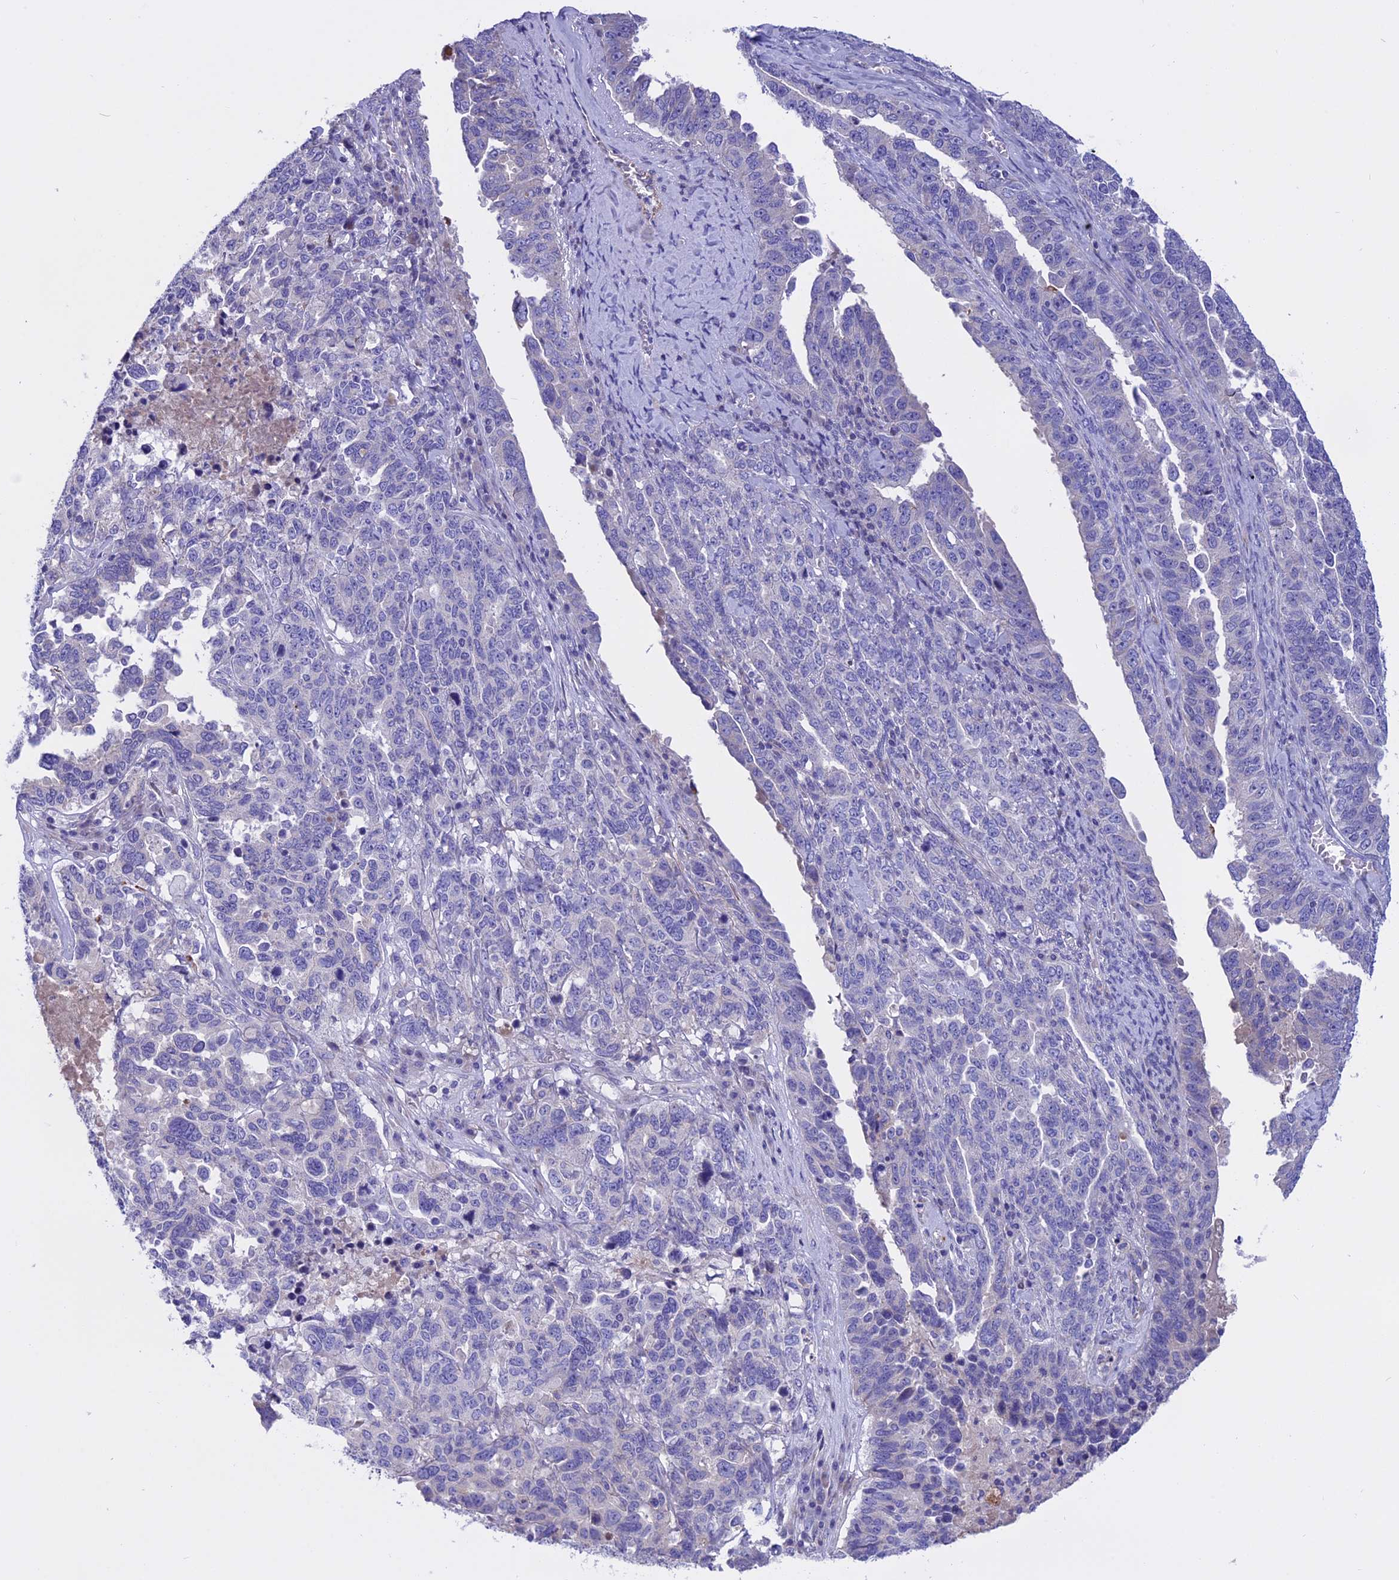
{"staining": {"intensity": "negative", "quantity": "none", "location": "none"}, "tissue": "ovarian cancer", "cell_type": "Tumor cells", "image_type": "cancer", "snomed": [{"axis": "morphology", "description": "Carcinoma, endometroid"}, {"axis": "topography", "description": "Ovary"}], "caption": "Protein analysis of endometroid carcinoma (ovarian) reveals no significant expression in tumor cells. Brightfield microscopy of immunohistochemistry stained with DAB (brown) and hematoxylin (blue), captured at high magnification.", "gene": "TMEM138", "patient": {"sex": "female", "age": 62}}